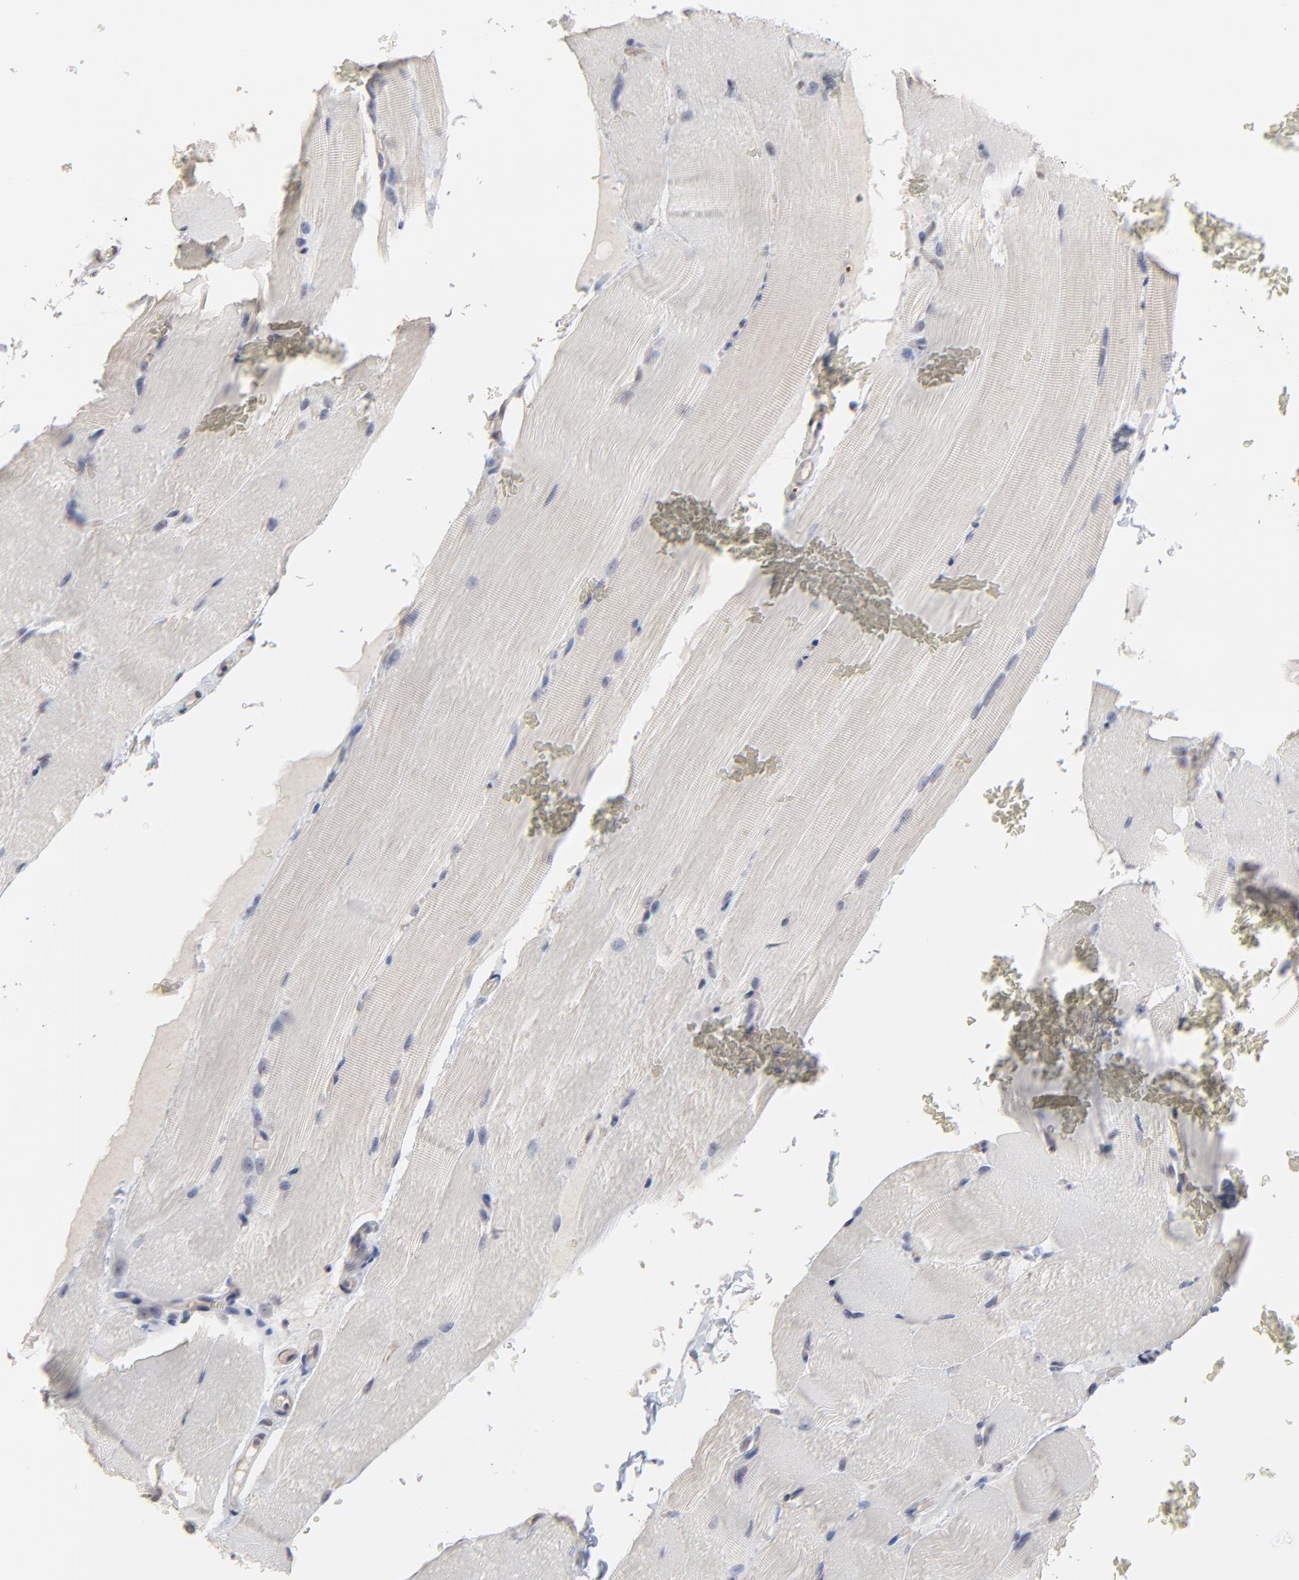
{"staining": {"intensity": "negative", "quantity": "none", "location": "none"}, "tissue": "skeletal muscle", "cell_type": "Myocytes", "image_type": "normal", "snomed": [{"axis": "morphology", "description": "Normal tissue, NOS"}, {"axis": "topography", "description": "Skeletal muscle"}], "caption": "Micrograph shows no significant protein expression in myocytes of benign skeletal muscle.", "gene": "FAM199X", "patient": {"sex": "female", "age": 37}}